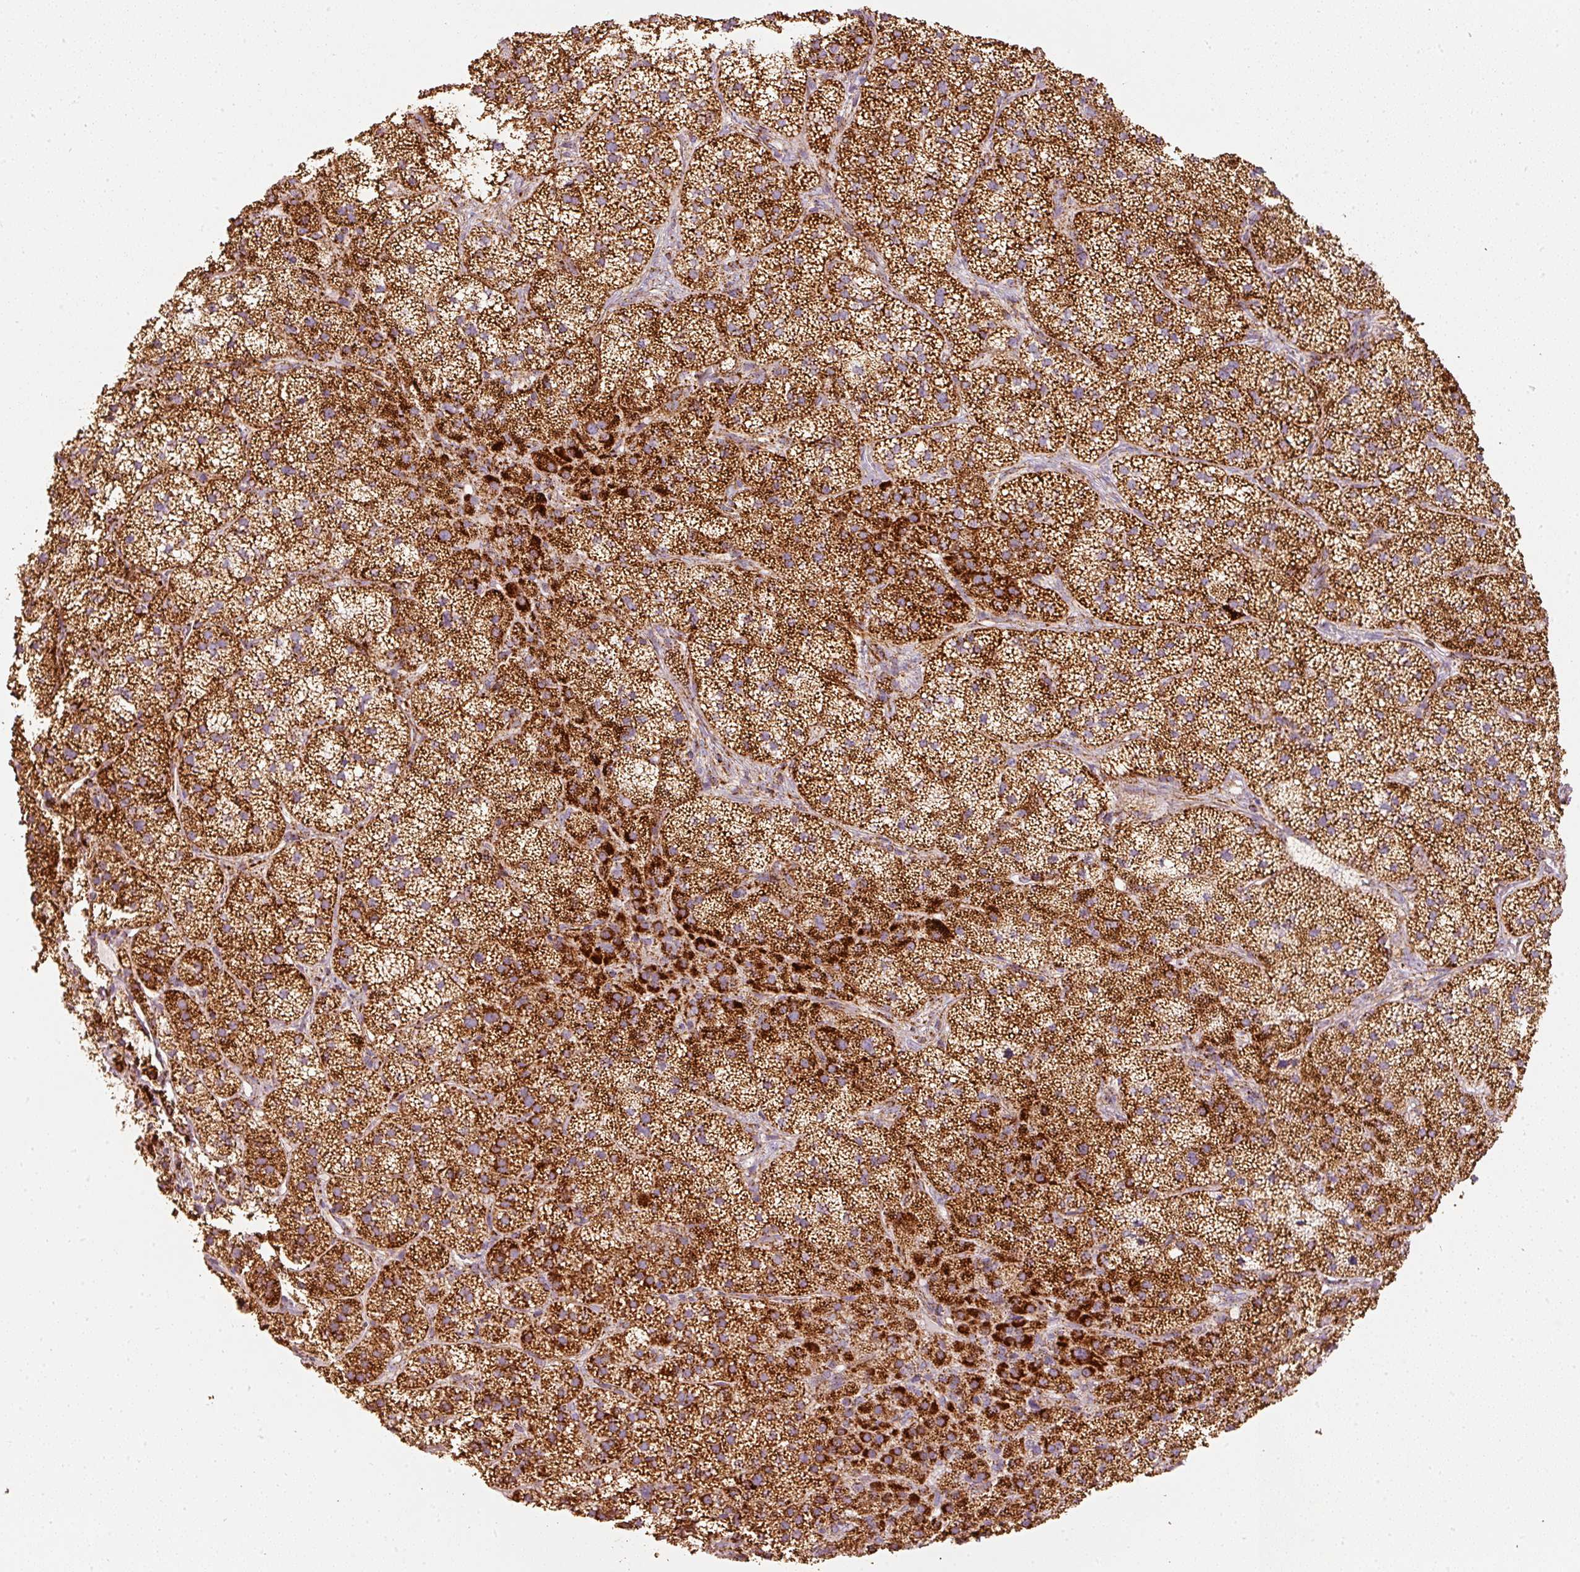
{"staining": {"intensity": "strong", "quantity": ">75%", "location": "cytoplasmic/membranous"}, "tissue": "adrenal gland", "cell_type": "Glandular cells", "image_type": "normal", "snomed": [{"axis": "morphology", "description": "Normal tissue, NOS"}, {"axis": "topography", "description": "Adrenal gland"}], "caption": "Brown immunohistochemical staining in benign adrenal gland shows strong cytoplasmic/membranous staining in approximately >75% of glandular cells.", "gene": "UQCRC1", "patient": {"sex": "female", "age": 58}}